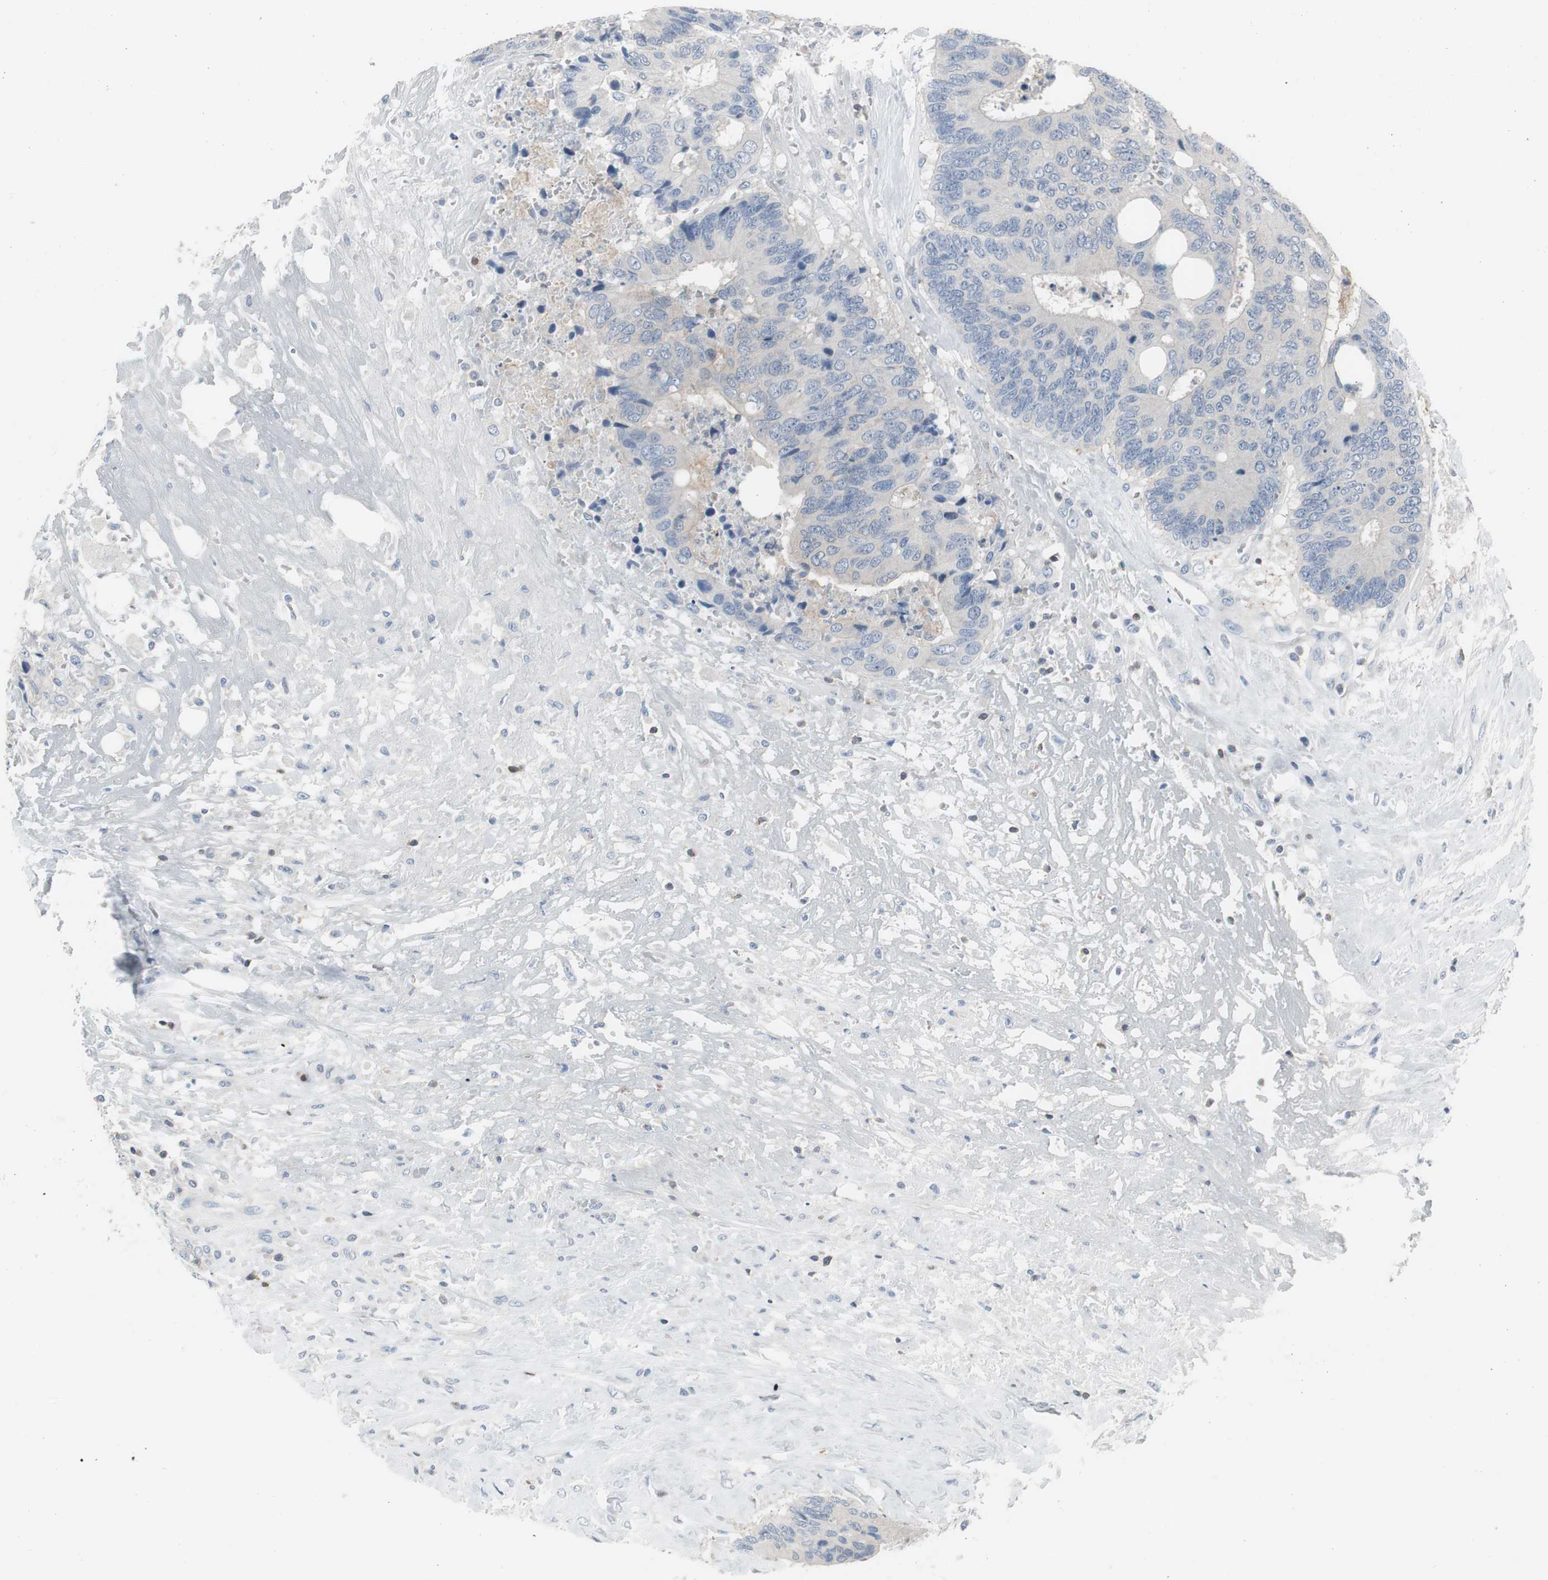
{"staining": {"intensity": "negative", "quantity": "none", "location": "none"}, "tissue": "colorectal cancer", "cell_type": "Tumor cells", "image_type": "cancer", "snomed": [{"axis": "morphology", "description": "Adenocarcinoma, NOS"}, {"axis": "topography", "description": "Rectum"}], "caption": "Immunohistochemistry (IHC) micrograph of neoplastic tissue: human colorectal adenocarcinoma stained with DAB demonstrates no significant protein expression in tumor cells.", "gene": "SLC9A3R1", "patient": {"sex": "male", "age": 55}}